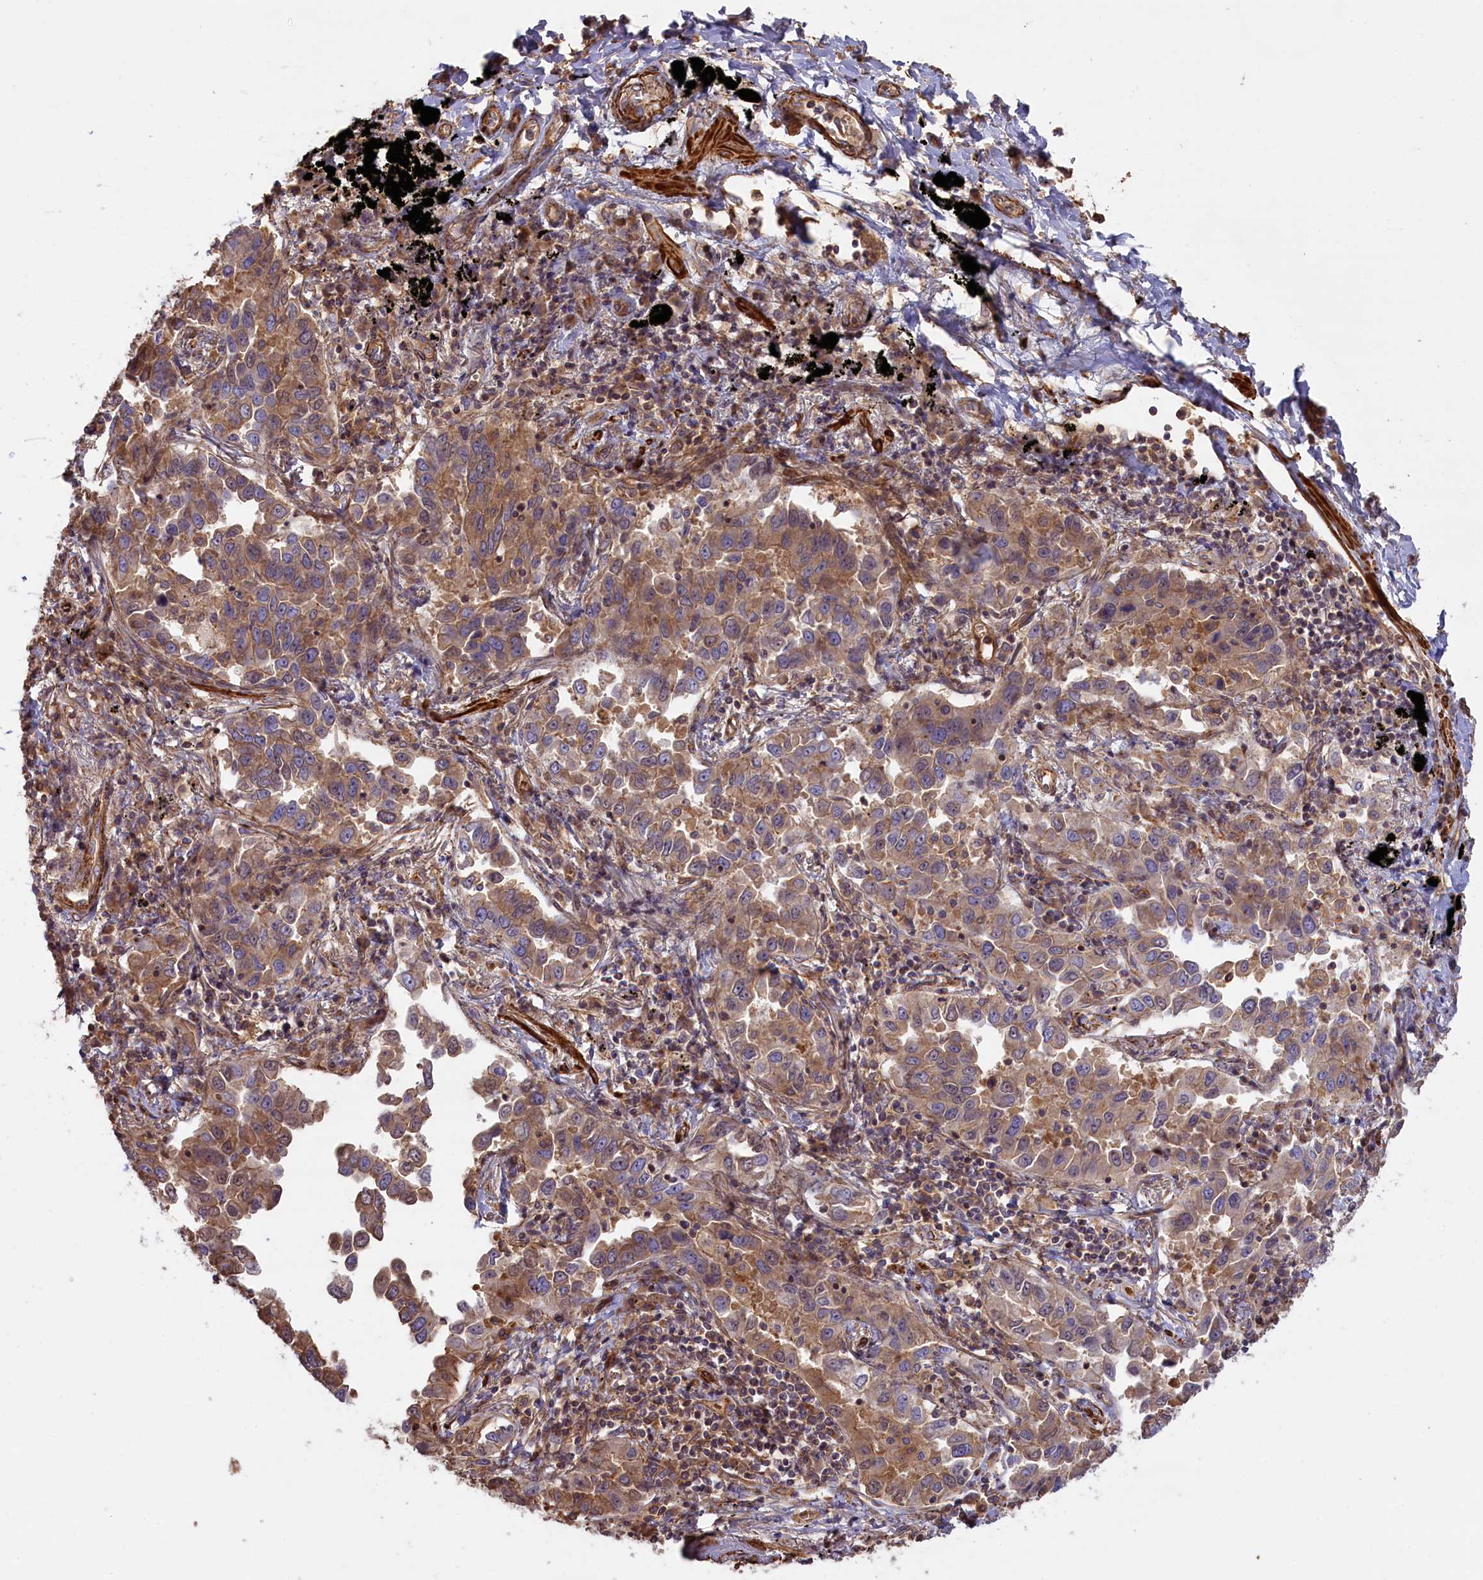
{"staining": {"intensity": "moderate", "quantity": ">75%", "location": "cytoplasmic/membranous"}, "tissue": "lung cancer", "cell_type": "Tumor cells", "image_type": "cancer", "snomed": [{"axis": "morphology", "description": "Adenocarcinoma, NOS"}, {"axis": "topography", "description": "Lung"}], "caption": "Immunohistochemistry (IHC) image of lung cancer (adenocarcinoma) stained for a protein (brown), which demonstrates medium levels of moderate cytoplasmic/membranous staining in about >75% of tumor cells.", "gene": "FUZ", "patient": {"sex": "male", "age": 67}}